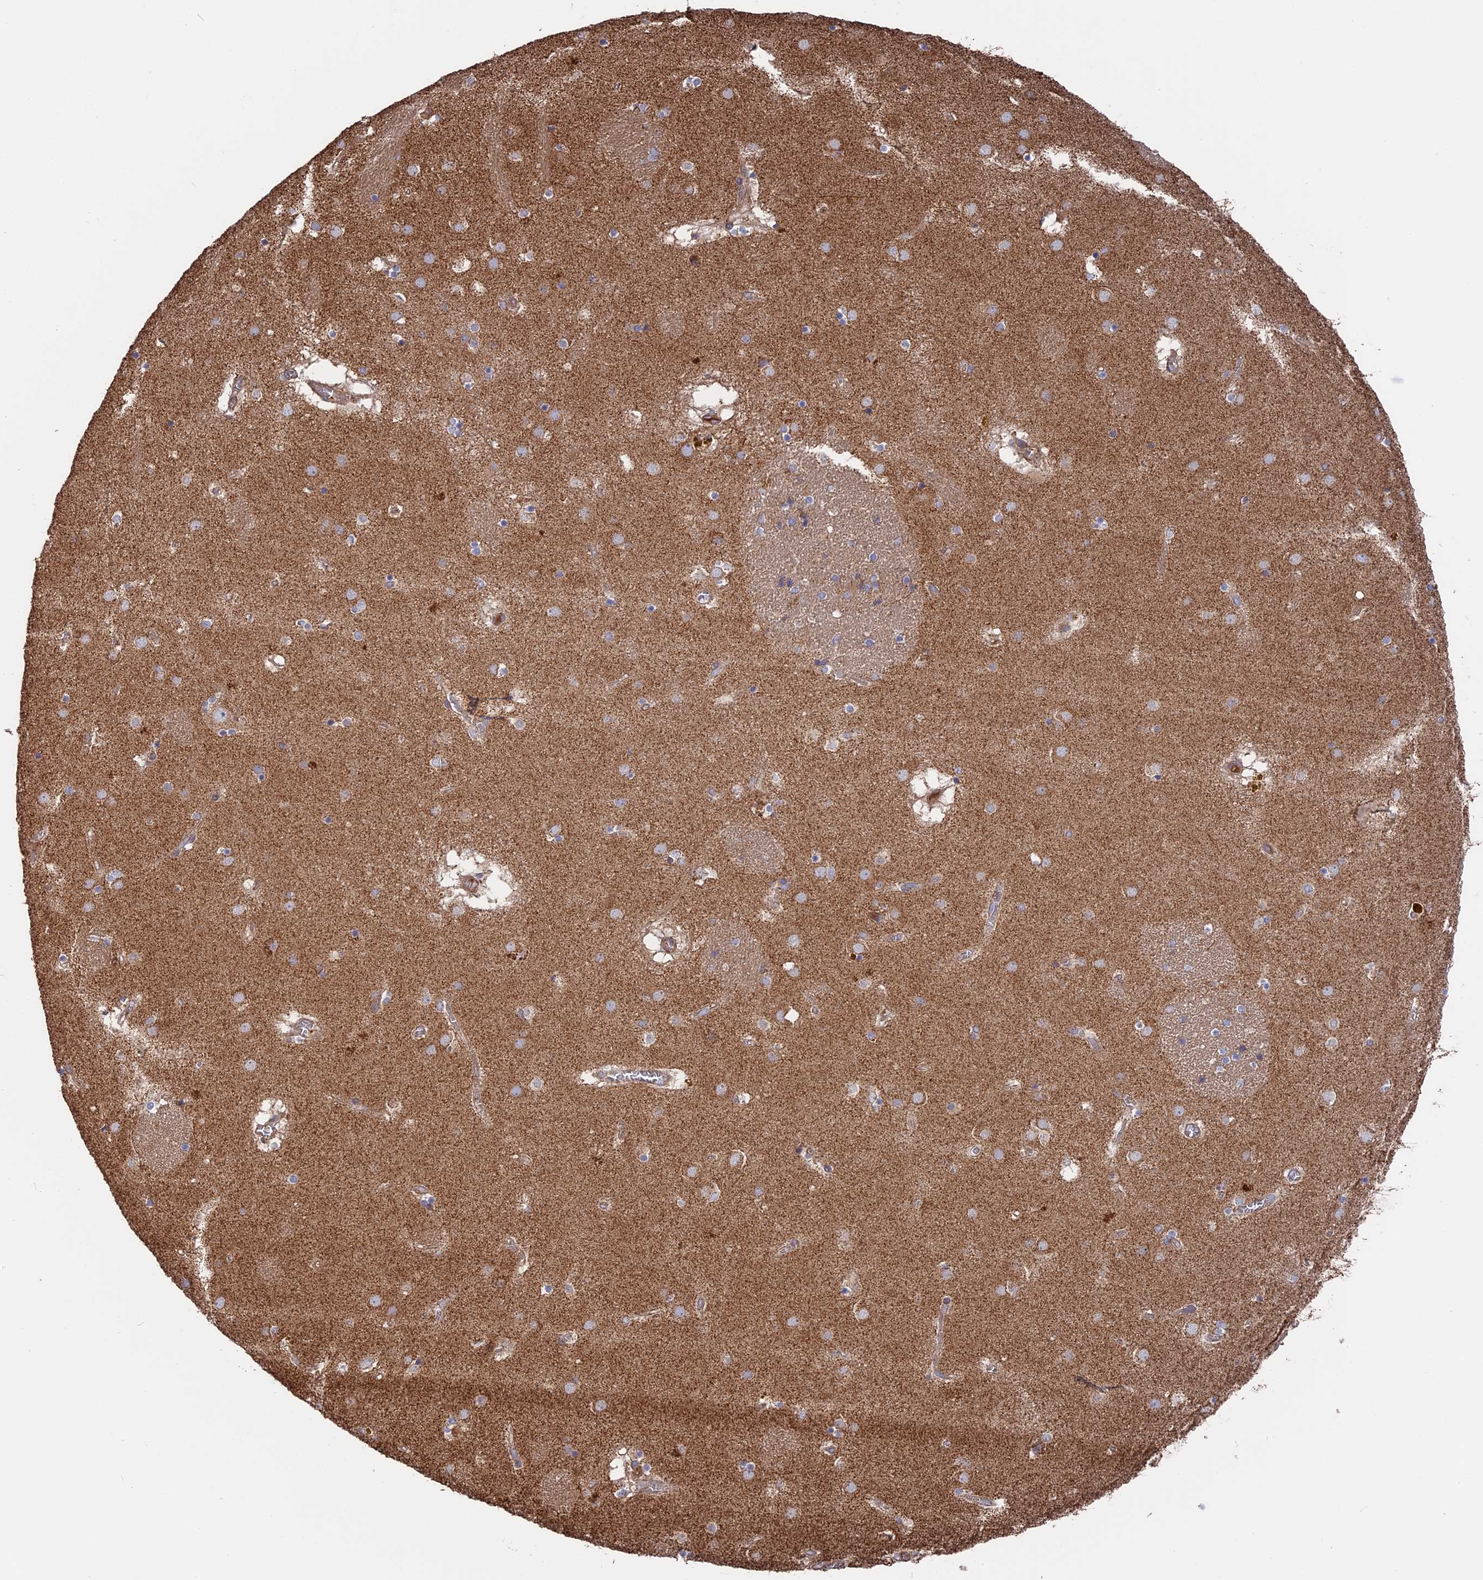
{"staining": {"intensity": "moderate", "quantity": "25%-75%", "location": "cytoplasmic/membranous"}, "tissue": "caudate", "cell_type": "Glial cells", "image_type": "normal", "snomed": [{"axis": "morphology", "description": "Normal tissue, NOS"}, {"axis": "topography", "description": "Lateral ventricle wall"}], "caption": "The photomicrograph displays a brown stain indicating the presence of a protein in the cytoplasmic/membranous of glial cells in caudate. The staining is performed using DAB brown chromogen to label protein expression. The nuclei are counter-stained blue using hematoxylin.", "gene": "TELO2", "patient": {"sex": "male", "age": 70}}